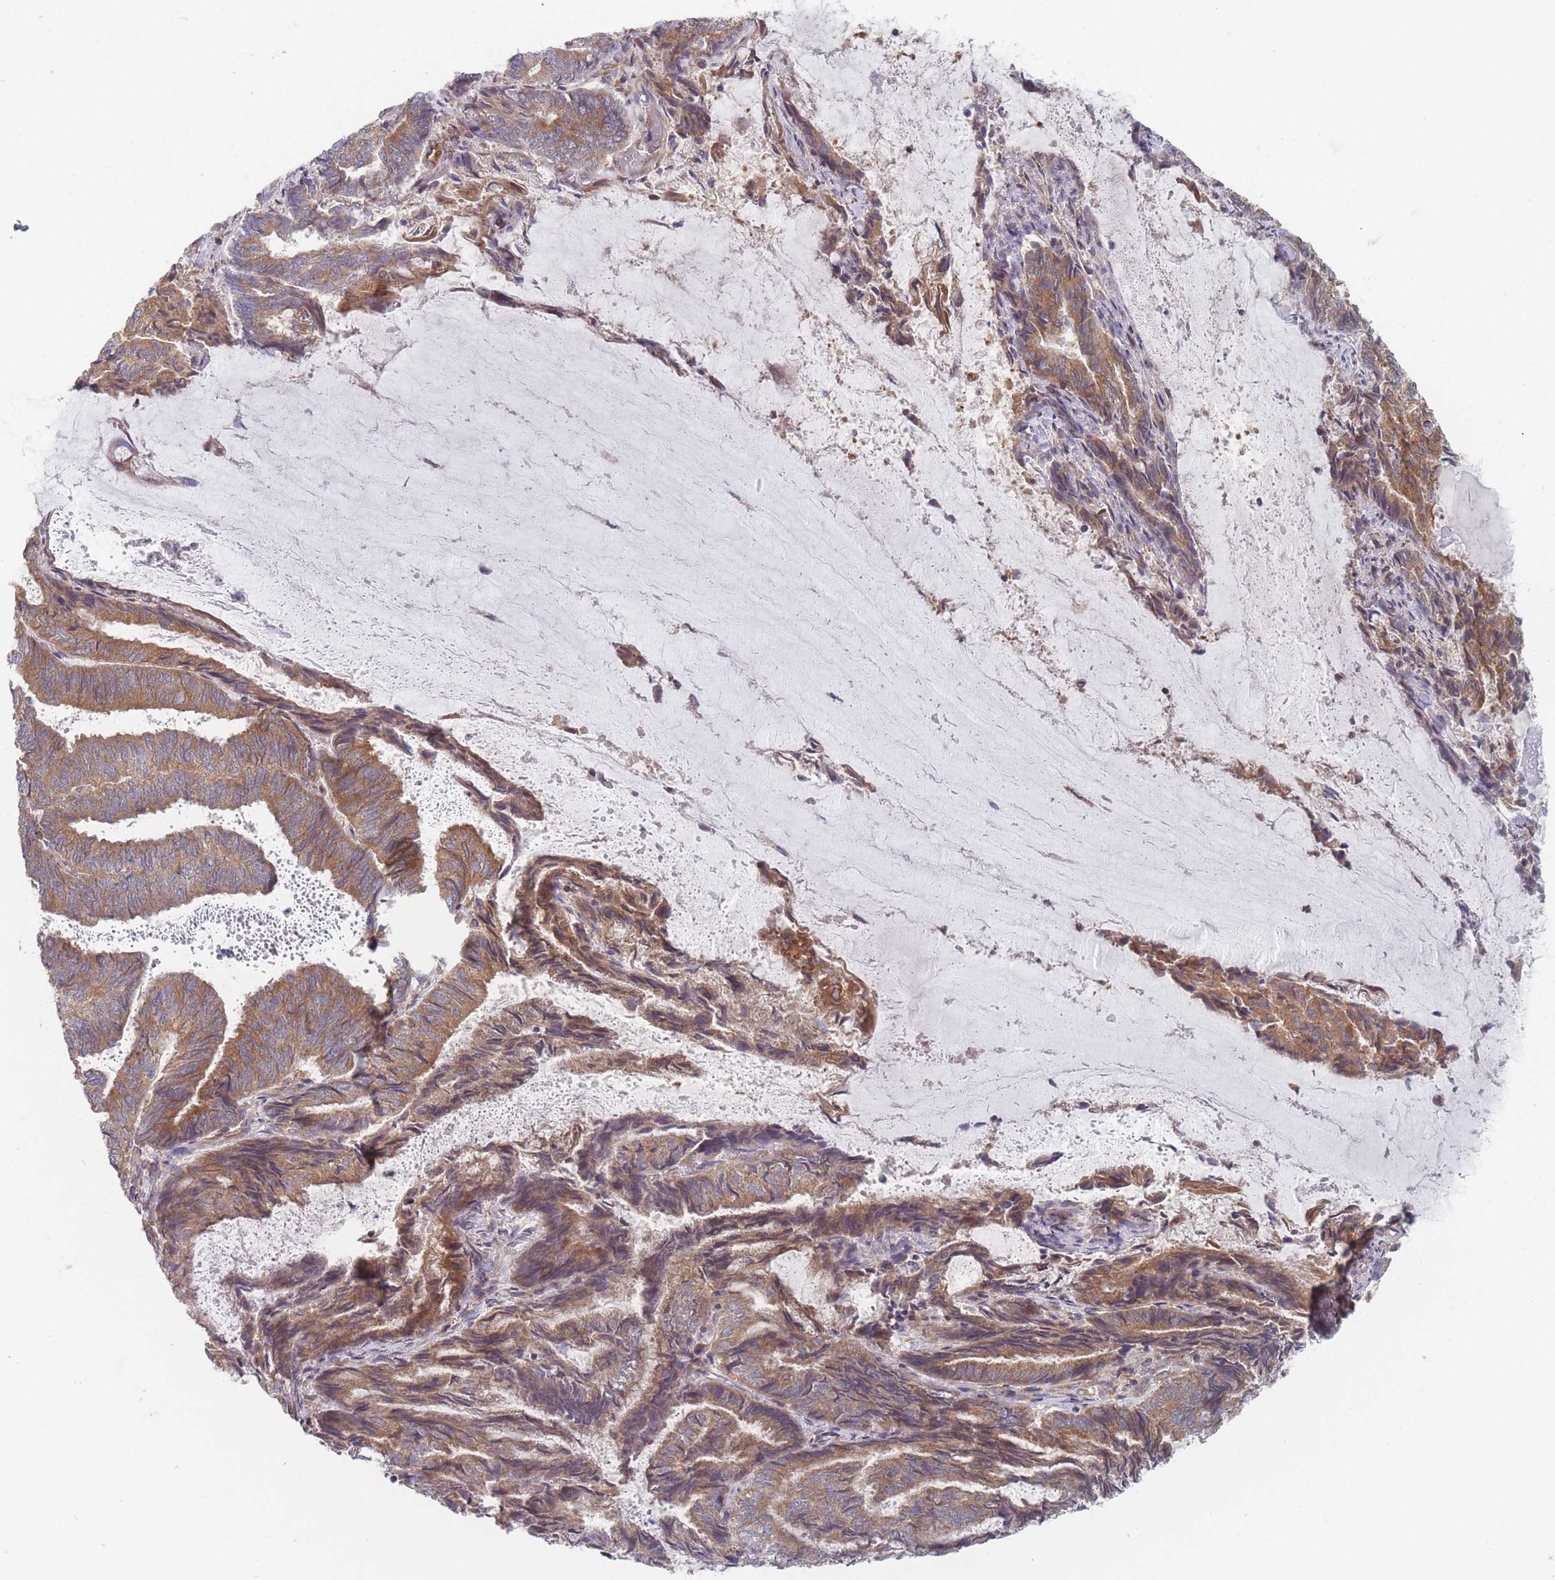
{"staining": {"intensity": "moderate", "quantity": ">75%", "location": "cytoplasmic/membranous"}, "tissue": "endometrial cancer", "cell_type": "Tumor cells", "image_type": "cancer", "snomed": [{"axis": "morphology", "description": "Adenocarcinoma, NOS"}, {"axis": "topography", "description": "Endometrium"}], "caption": "Endometrial cancer (adenocarcinoma) stained with a brown dye demonstrates moderate cytoplasmic/membranous positive staining in approximately >75% of tumor cells.", "gene": "KDSR", "patient": {"sex": "female", "age": 80}}